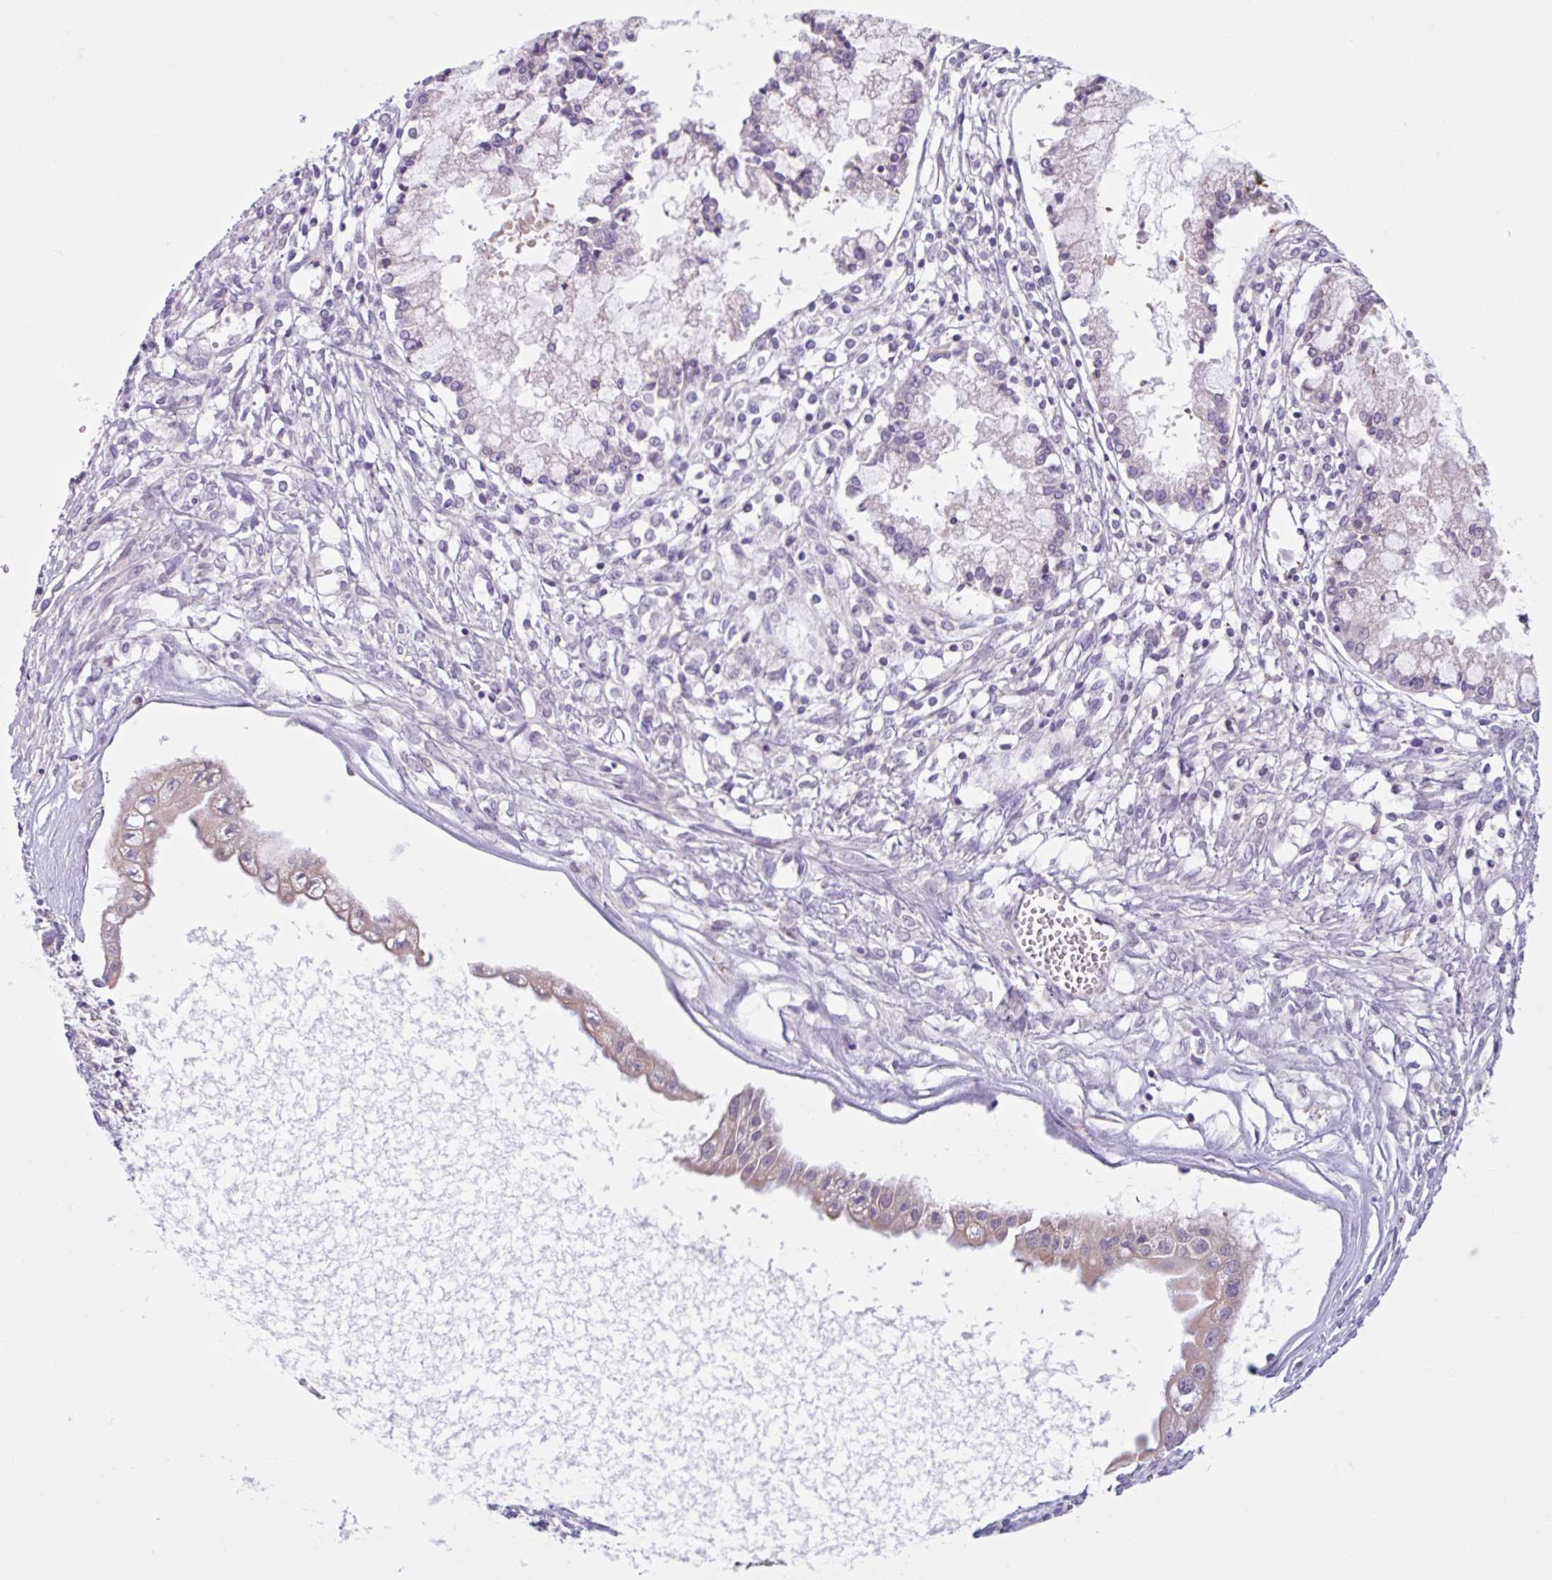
{"staining": {"intensity": "weak", "quantity": "25%-75%", "location": "cytoplasmic/membranous"}, "tissue": "ovarian cancer", "cell_type": "Tumor cells", "image_type": "cancer", "snomed": [{"axis": "morphology", "description": "Cystadenocarcinoma, mucinous, NOS"}, {"axis": "topography", "description": "Ovary"}], "caption": "IHC image of neoplastic tissue: human ovarian cancer (mucinous cystadenocarcinoma) stained using immunohistochemistry shows low levels of weak protein expression localized specifically in the cytoplasmic/membranous of tumor cells, appearing as a cytoplasmic/membranous brown color.", "gene": "CDH19", "patient": {"sex": "female", "age": 34}}